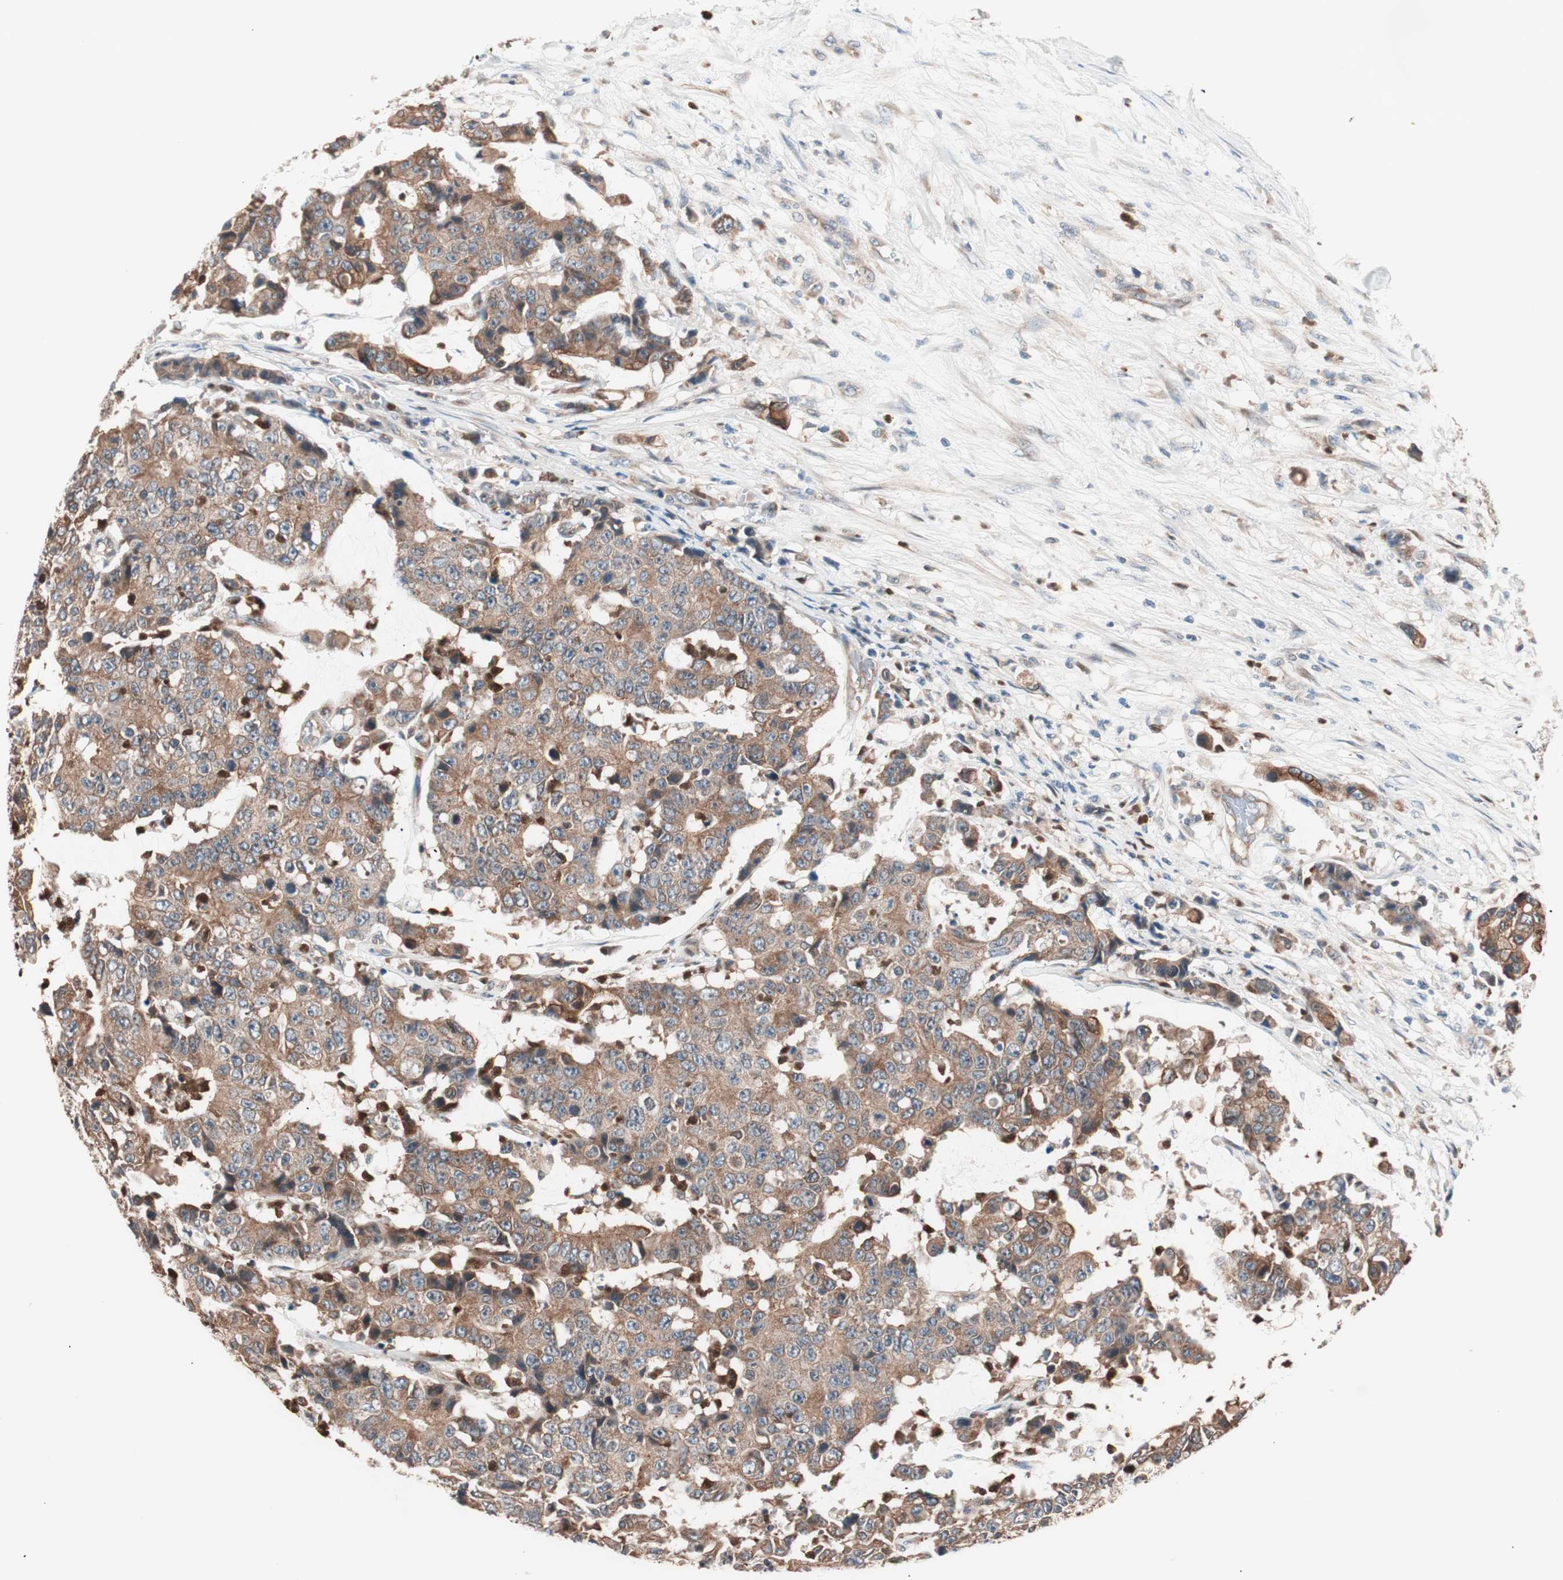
{"staining": {"intensity": "moderate", "quantity": ">75%", "location": "cytoplasmic/membranous"}, "tissue": "colorectal cancer", "cell_type": "Tumor cells", "image_type": "cancer", "snomed": [{"axis": "morphology", "description": "Adenocarcinoma, NOS"}, {"axis": "topography", "description": "Colon"}], "caption": "This is an image of immunohistochemistry (IHC) staining of colorectal cancer, which shows moderate positivity in the cytoplasmic/membranous of tumor cells.", "gene": "TSG101", "patient": {"sex": "female", "age": 86}}